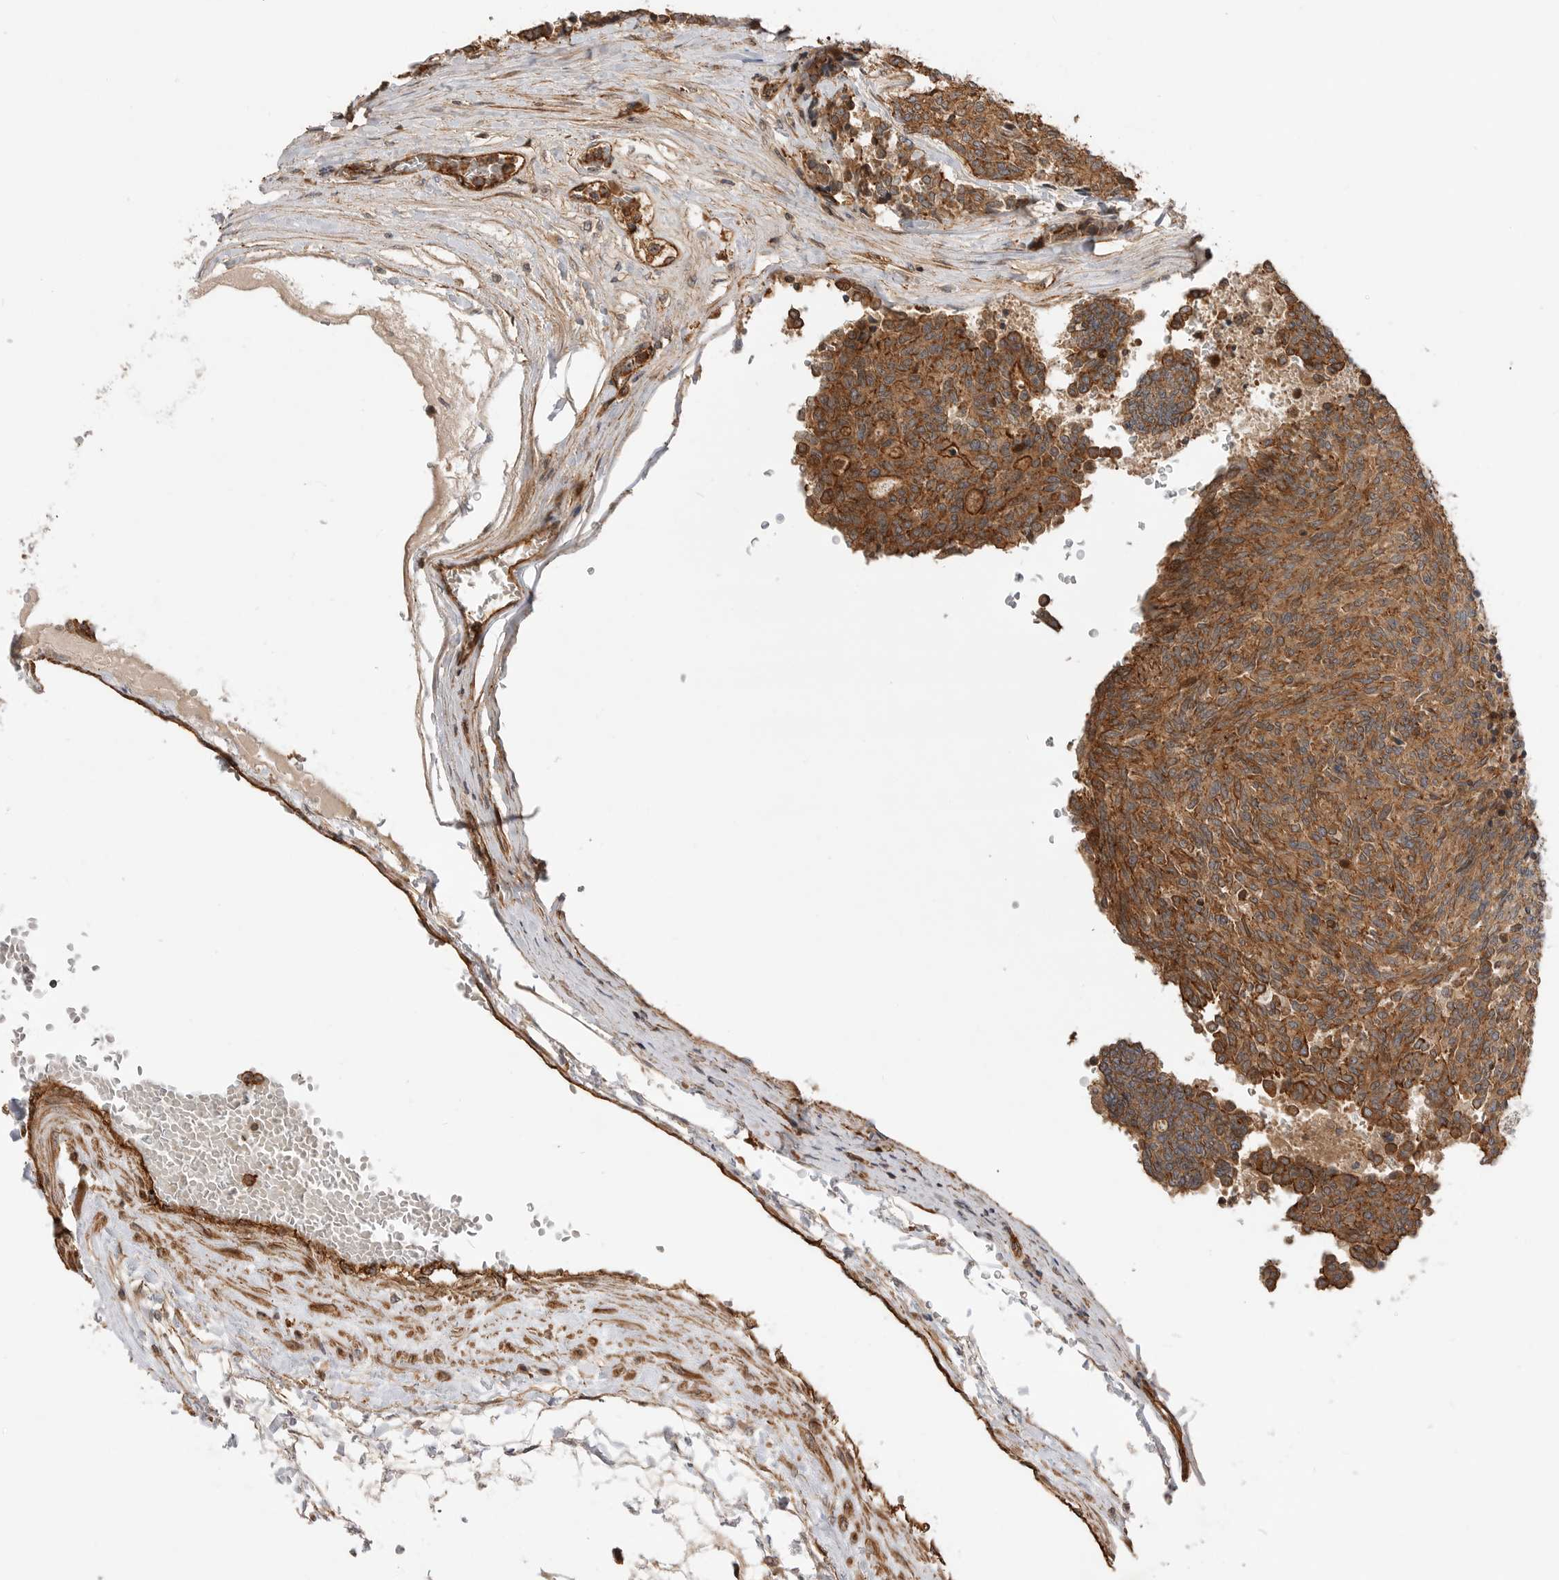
{"staining": {"intensity": "moderate", "quantity": ">75%", "location": "cytoplasmic/membranous"}, "tissue": "carcinoid", "cell_type": "Tumor cells", "image_type": "cancer", "snomed": [{"axis": "morphology", "description": "Carcinoid, malignant, NOS"}, {"axis": "topography", "description": "Pancreas"}], "caption": "Brown immunohistochemical staining in human malignant carcinoid displays moderate cytoplasmic/membranous expression in about >75% of tumor cells. Nuclei are stained in blue.", "gene": "GPATCH2", "patient": {"sex": "female", "age": 54}}